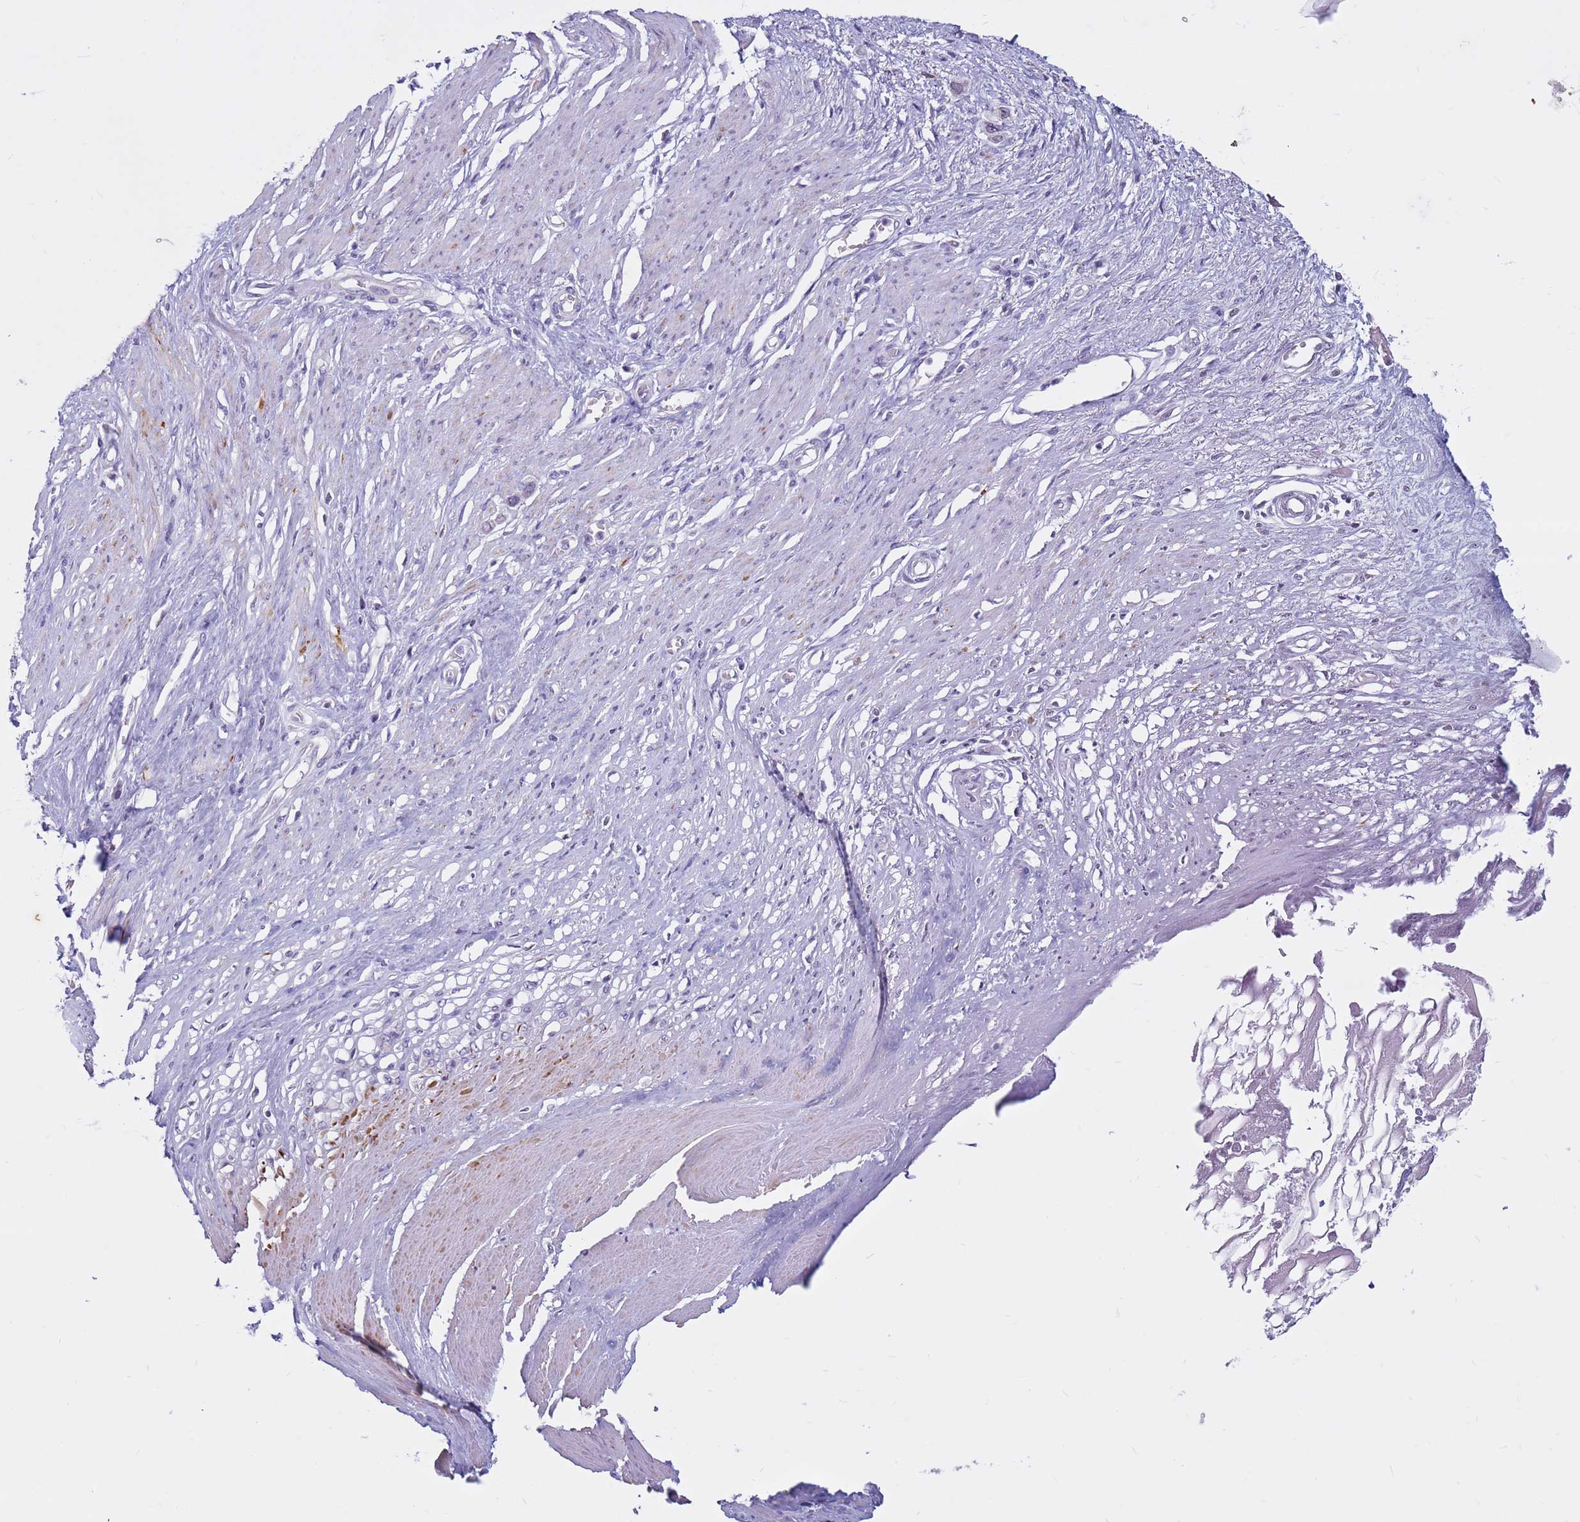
{"staining": {"intensity": "negative", "quantity": "none", "location": "none"}, "tissue": "stomach cancer", "cell_type": "Tumor cells", "image_type": "cancer", "snomed": [{"axis": "morphology", "description": "Adenocarcinoma, NOS"}, {"axis": "morphology", "description": "Adenocarcinoma, High grade"}, {"axis": "topography", "description": "Stomach, upper"}, {"axis": "topography", "description": "Stomach, lower"}], "caption": "DAB immunohistochemical staining of stomach adenocarcinoma displays no significant positivity in tumor cells.", "gene": "CDK2AP2", "patient": {"sex": "female", "age": 65}}